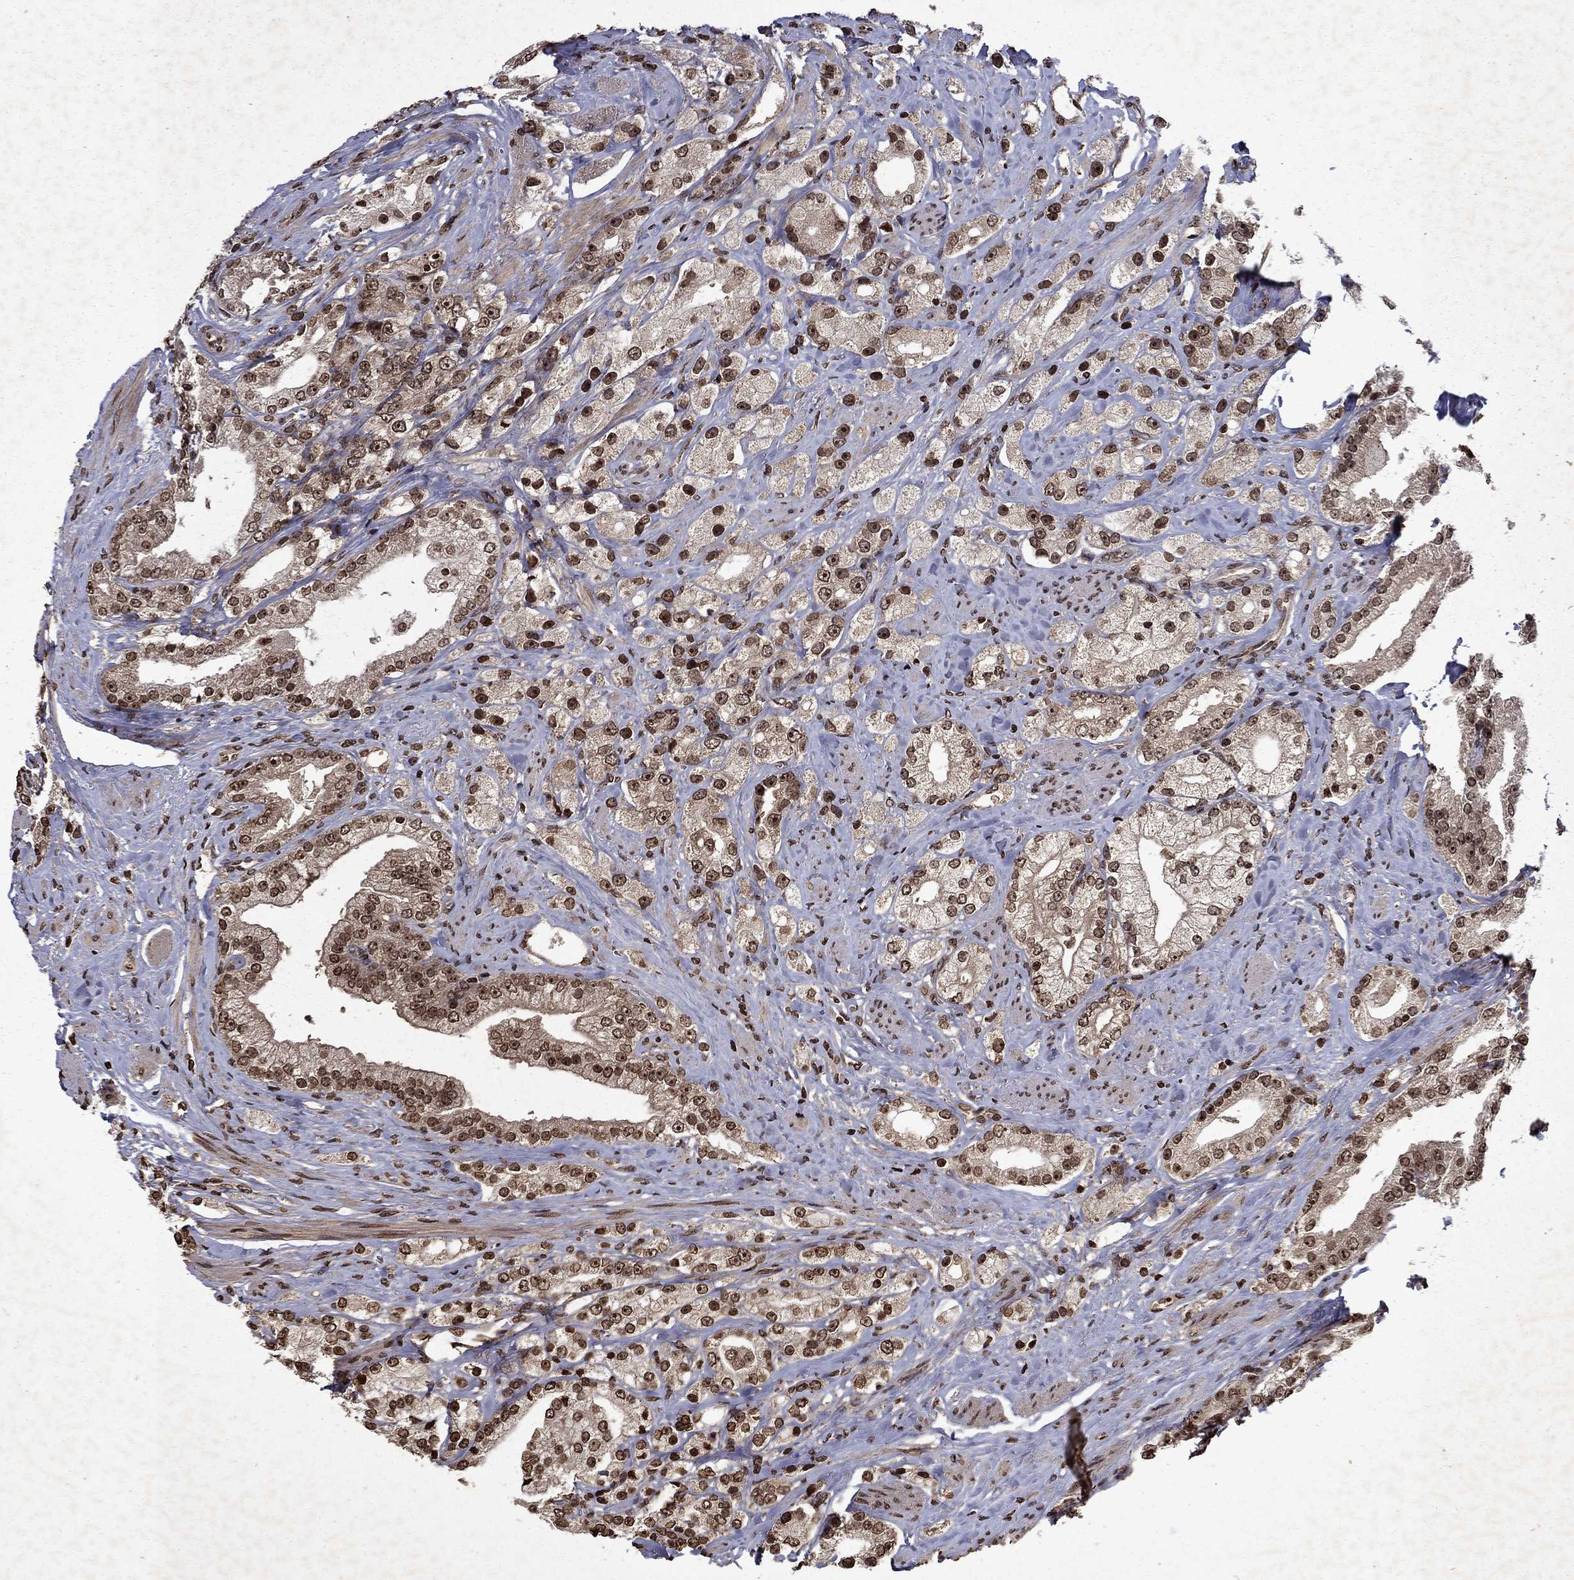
{"staining": {"intensity": "moderate", "quantity": "25%-75%", "location": "cytoplasmic/membranous,nuclear"}, "tissue": "prostate cancer", "cell_type": "Tumor cells", "image_type": "cancer", "snomed": [{"axis": "morphology", "description": "Adenocarcinoma, NOS"}, {"axis": "topography", "description": "Prostate and seminal vesicle, NOS"}, {"axis": "topography", "description": "Prostate"}], "caption": "Brown immunohistochemical staining in adenocarcinoma (prostate) shows moderate cytoplasmic/membranous and nuclear positivity in about 25%-75% of tumor cells.", "gene": "PIN4", "patient": {"sex": "male", "age": 67}}